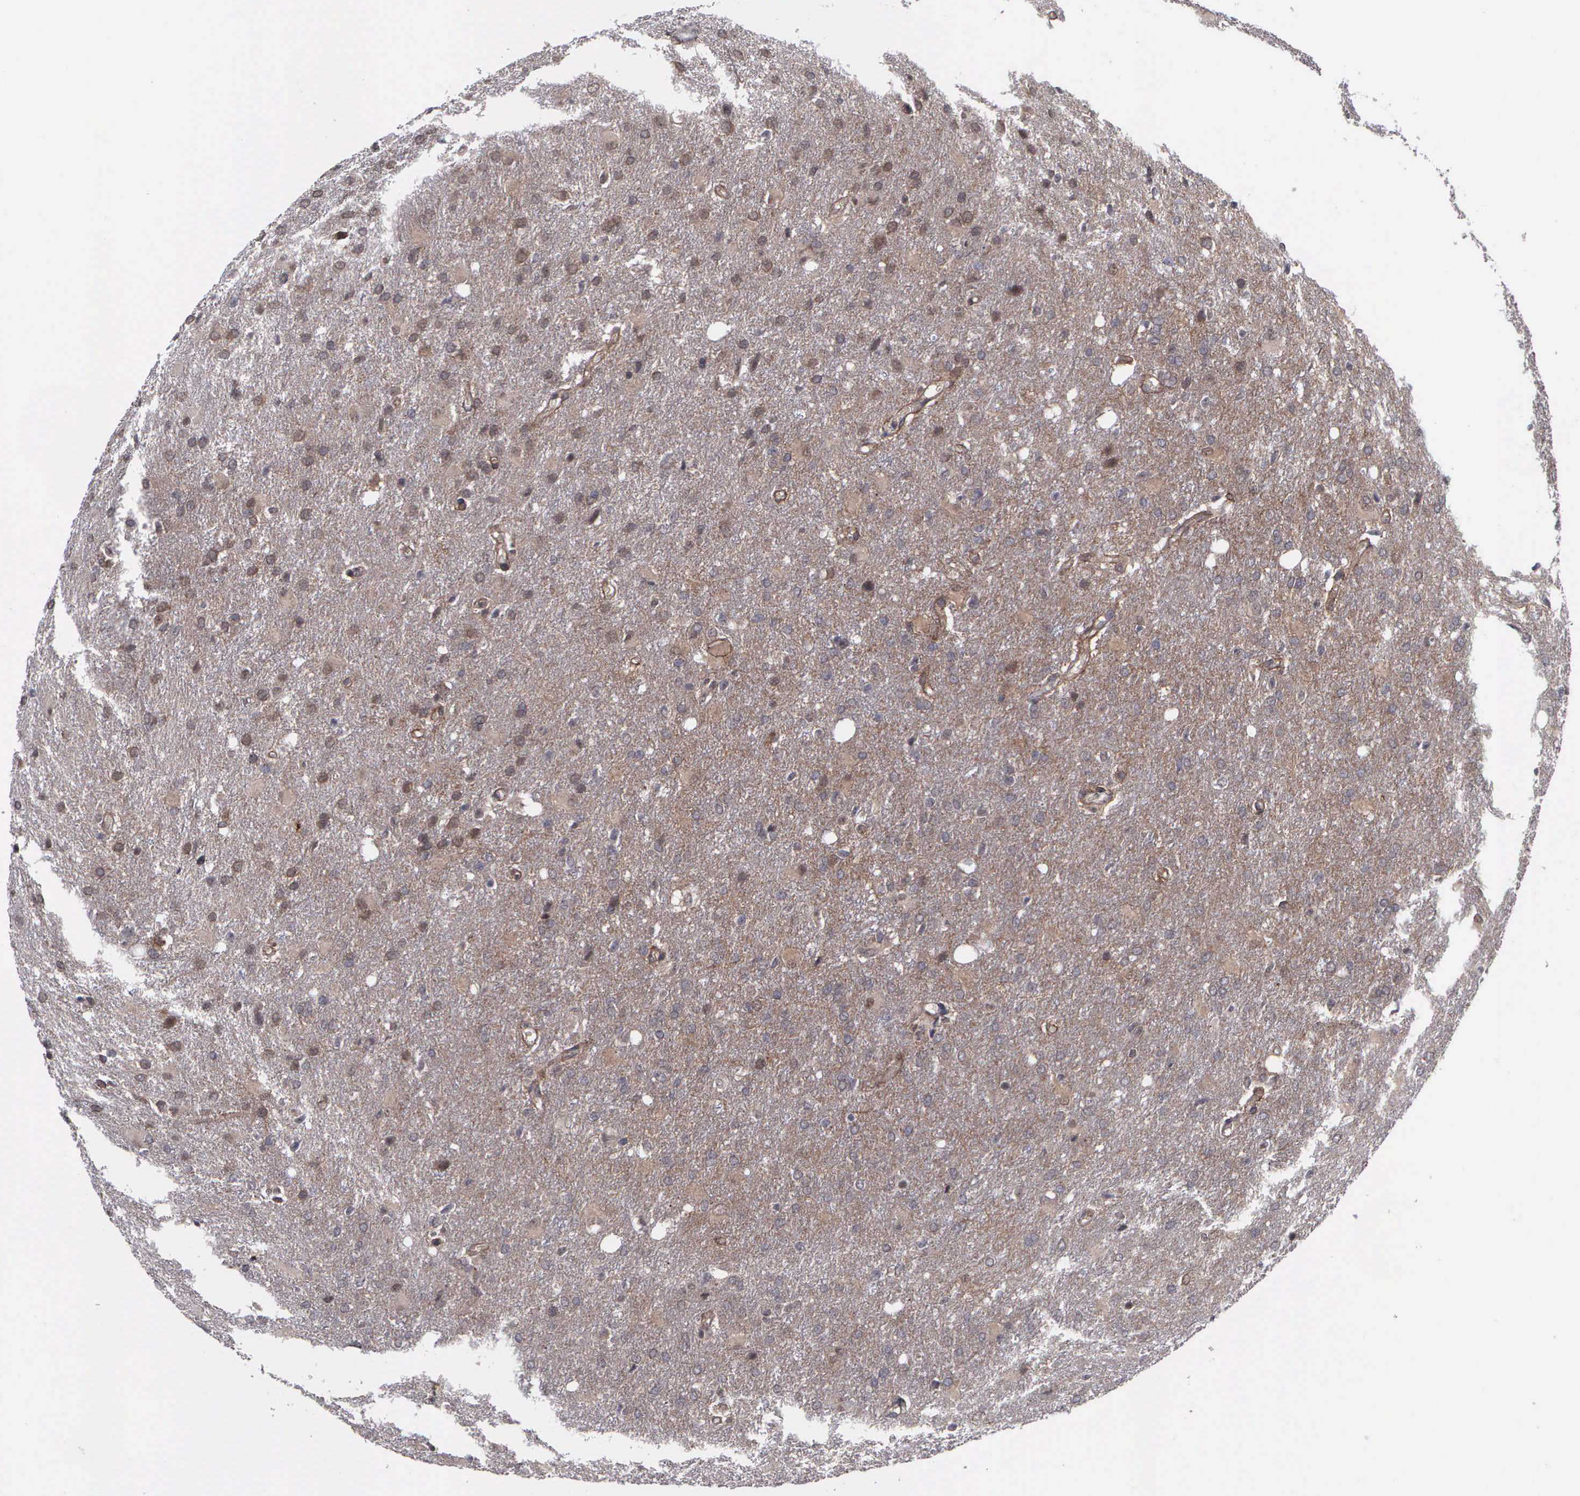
{"staining": {"intensity": "weak", "quantity": "25%-75%", "location": "cytoplasmic/membranous"}, "tissue": "glioma", "cell_type": "Tumor cells", "image_type": "cancer", "snomed": [{"axis": "morphology", "description": "Glioma, malignant, High grade"}, {"axis": "topography", "description": "Brain"}], "caption": "Brown immunohistochemical staining in high-grade glioma (malignant) shows weak cytoplasmic/membranous staining in approximately 25%-75% of tumor cells. The staining is performed using DAB (3,3'-diaminobenzidine) brown chromogen to label protein expression. The nuclei are counter-stained blue using hematoxylin.", "gene": "MAP3K9", "patient": {"sex": "male", "age": 68}}